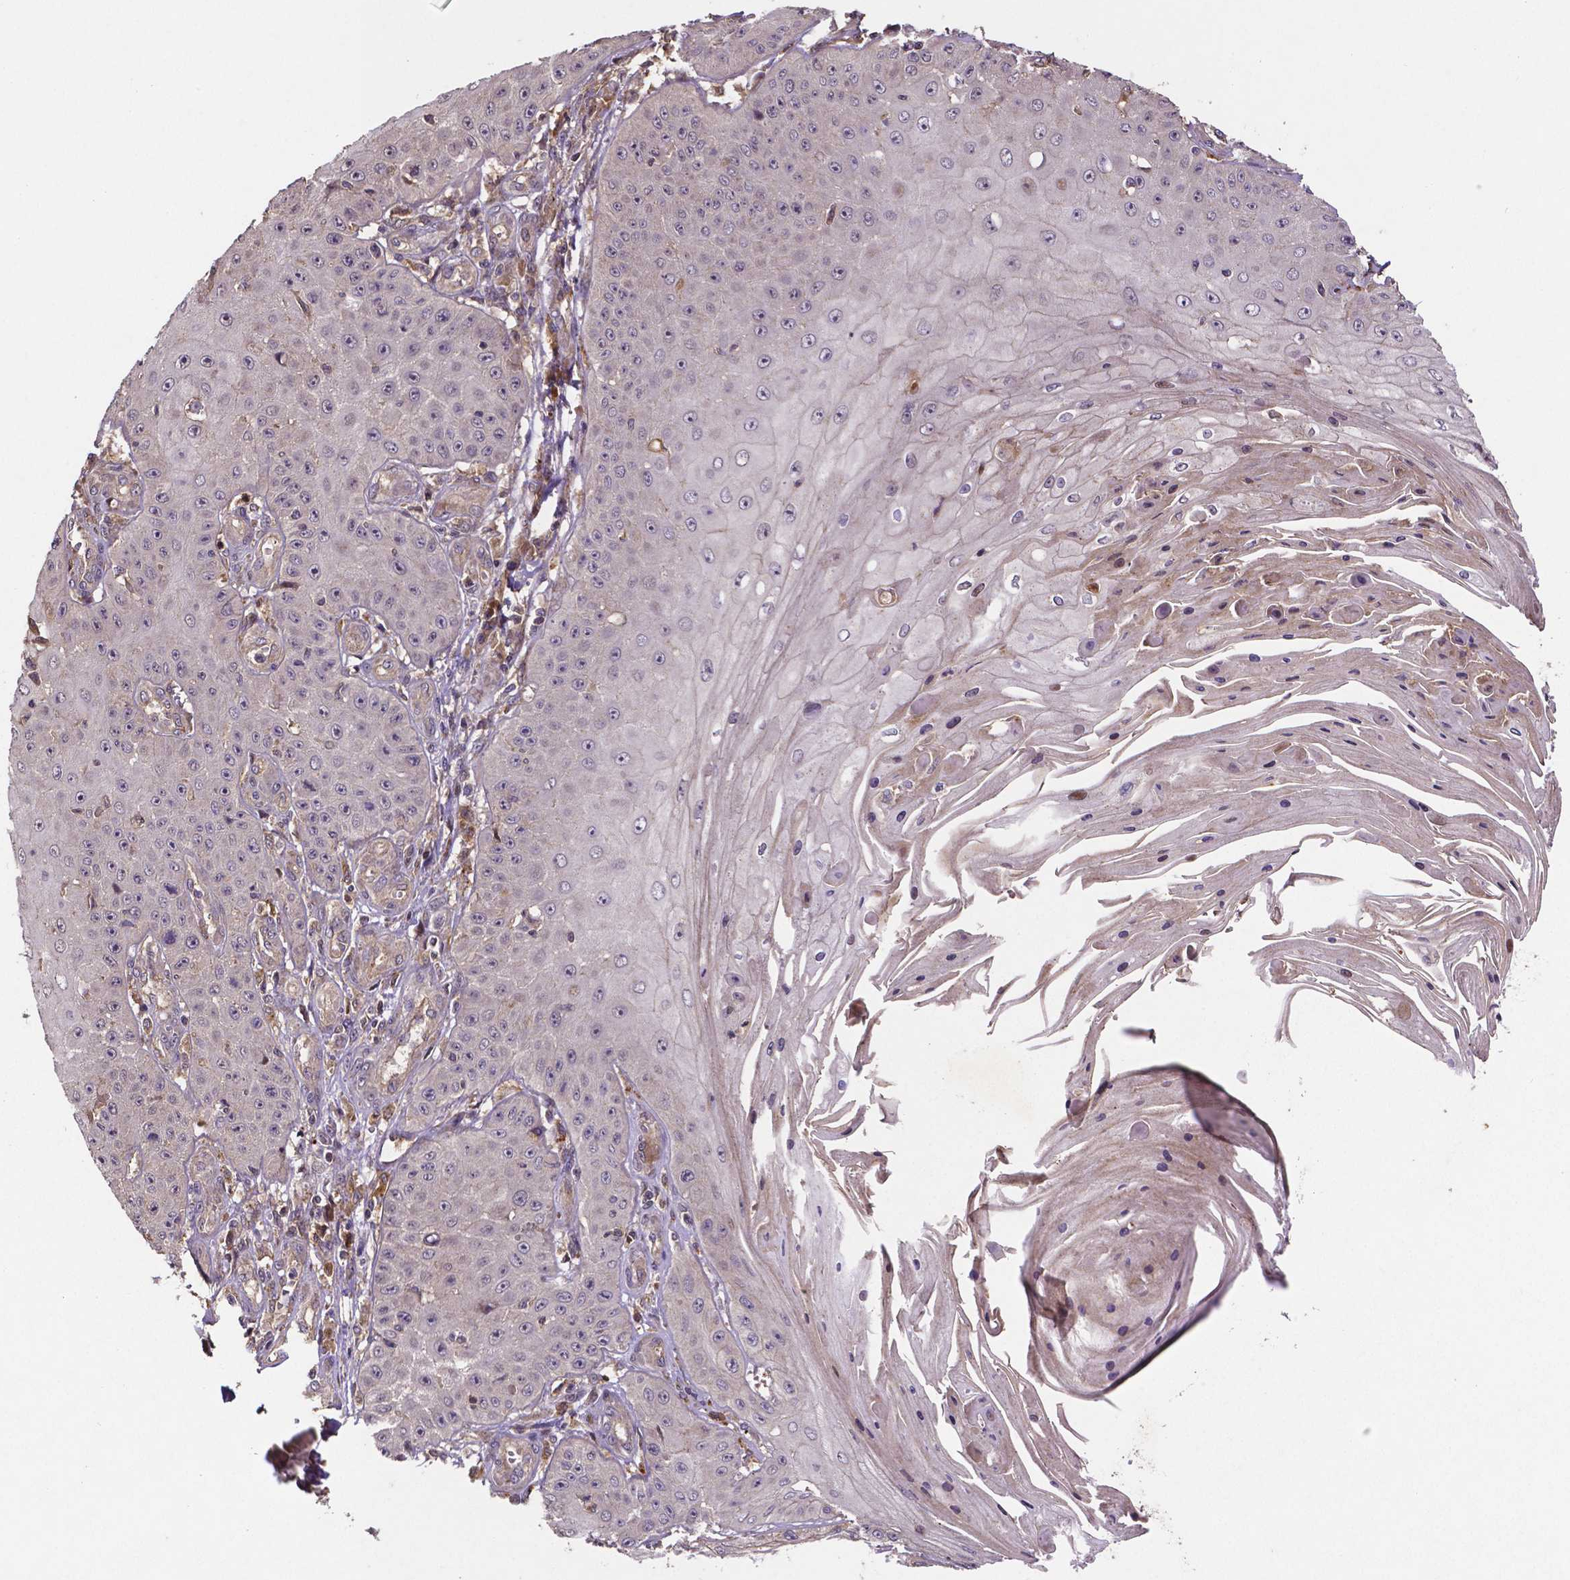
{"staining": {"intensity": "negative", "quantity": "none", "location": "none"}, "tissue": "skin cancer", "cell_type": "Tumor cells", "image_type": "cancer", "snomed": [{"axis": "morphology", "description": "Squamous cell carcinoma, NOS"}, {"axis": "topography", "description": "Skin"}], "caption": "Tumor cells are negative for brown protein staining in skin cancer (squamous cell carcinoma). (Stains: DAB immunohistochemistry with hematoxylin counter stain, Microscopy: brightfield microscopy at high magnification).", "gene": "RNF123", "patient": {"sex": "male", "age": 70}}